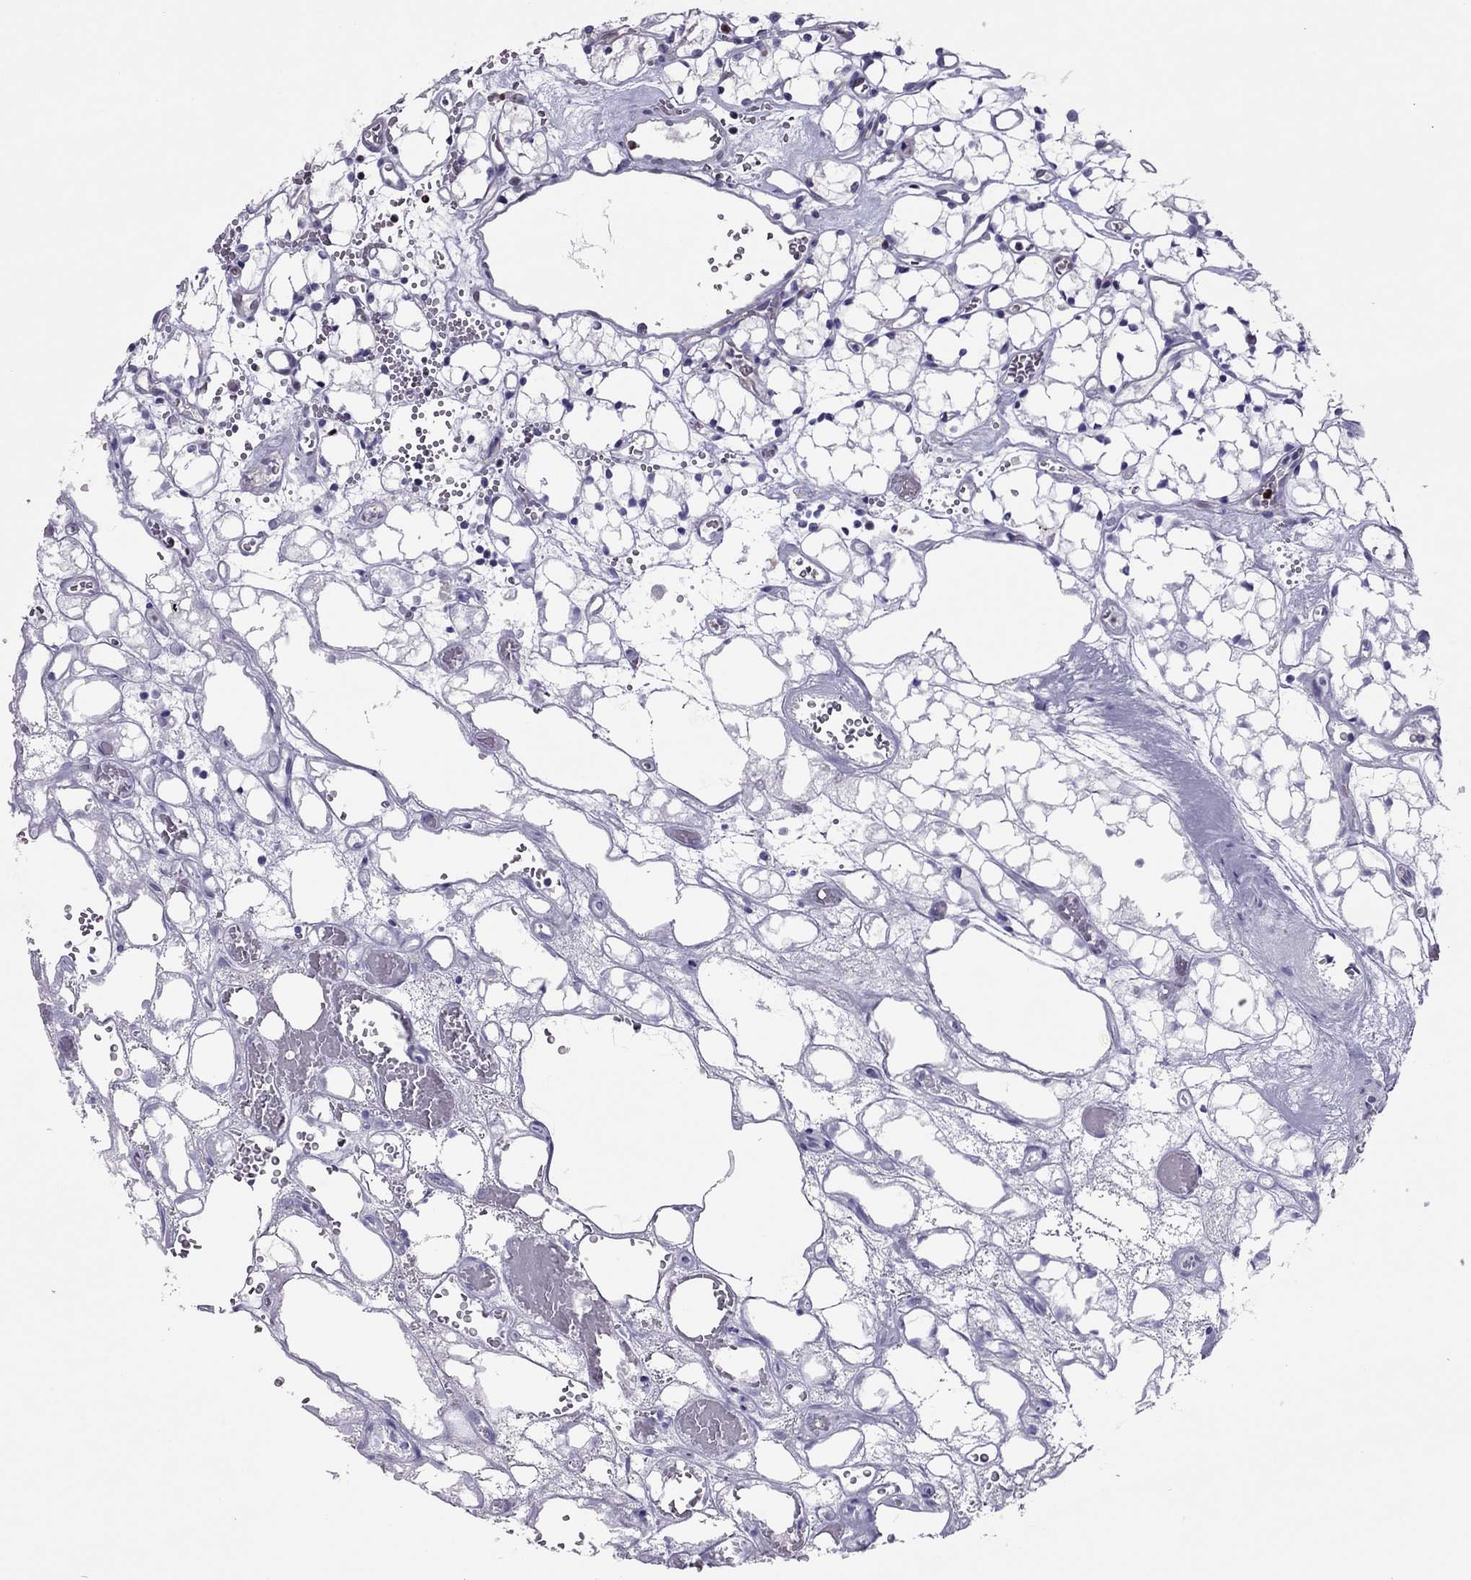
{"staining": {"intensity": "negative", "quantity": "none", "location": "none"}, "tissue": "renal cancer", "cell_type": "Tumor cells", "image_type": "cancer", "snomed": [{"axis": "morphology", "description": "Adenocarcinoma, NOS"}, {"axis": "topography", "description": "Kidney"}], "caption": "Immunohistochemistry image of human adenocarcinoma (renal) stained for a protein (brown), which shows no expression in tumor cells. (DAB (3,3'-diaminobenzidine) immunohistochemistry with hematoxylin counter stain).", "gene": "SPINT3", "patient": {"sex": "female", "age": 69}}